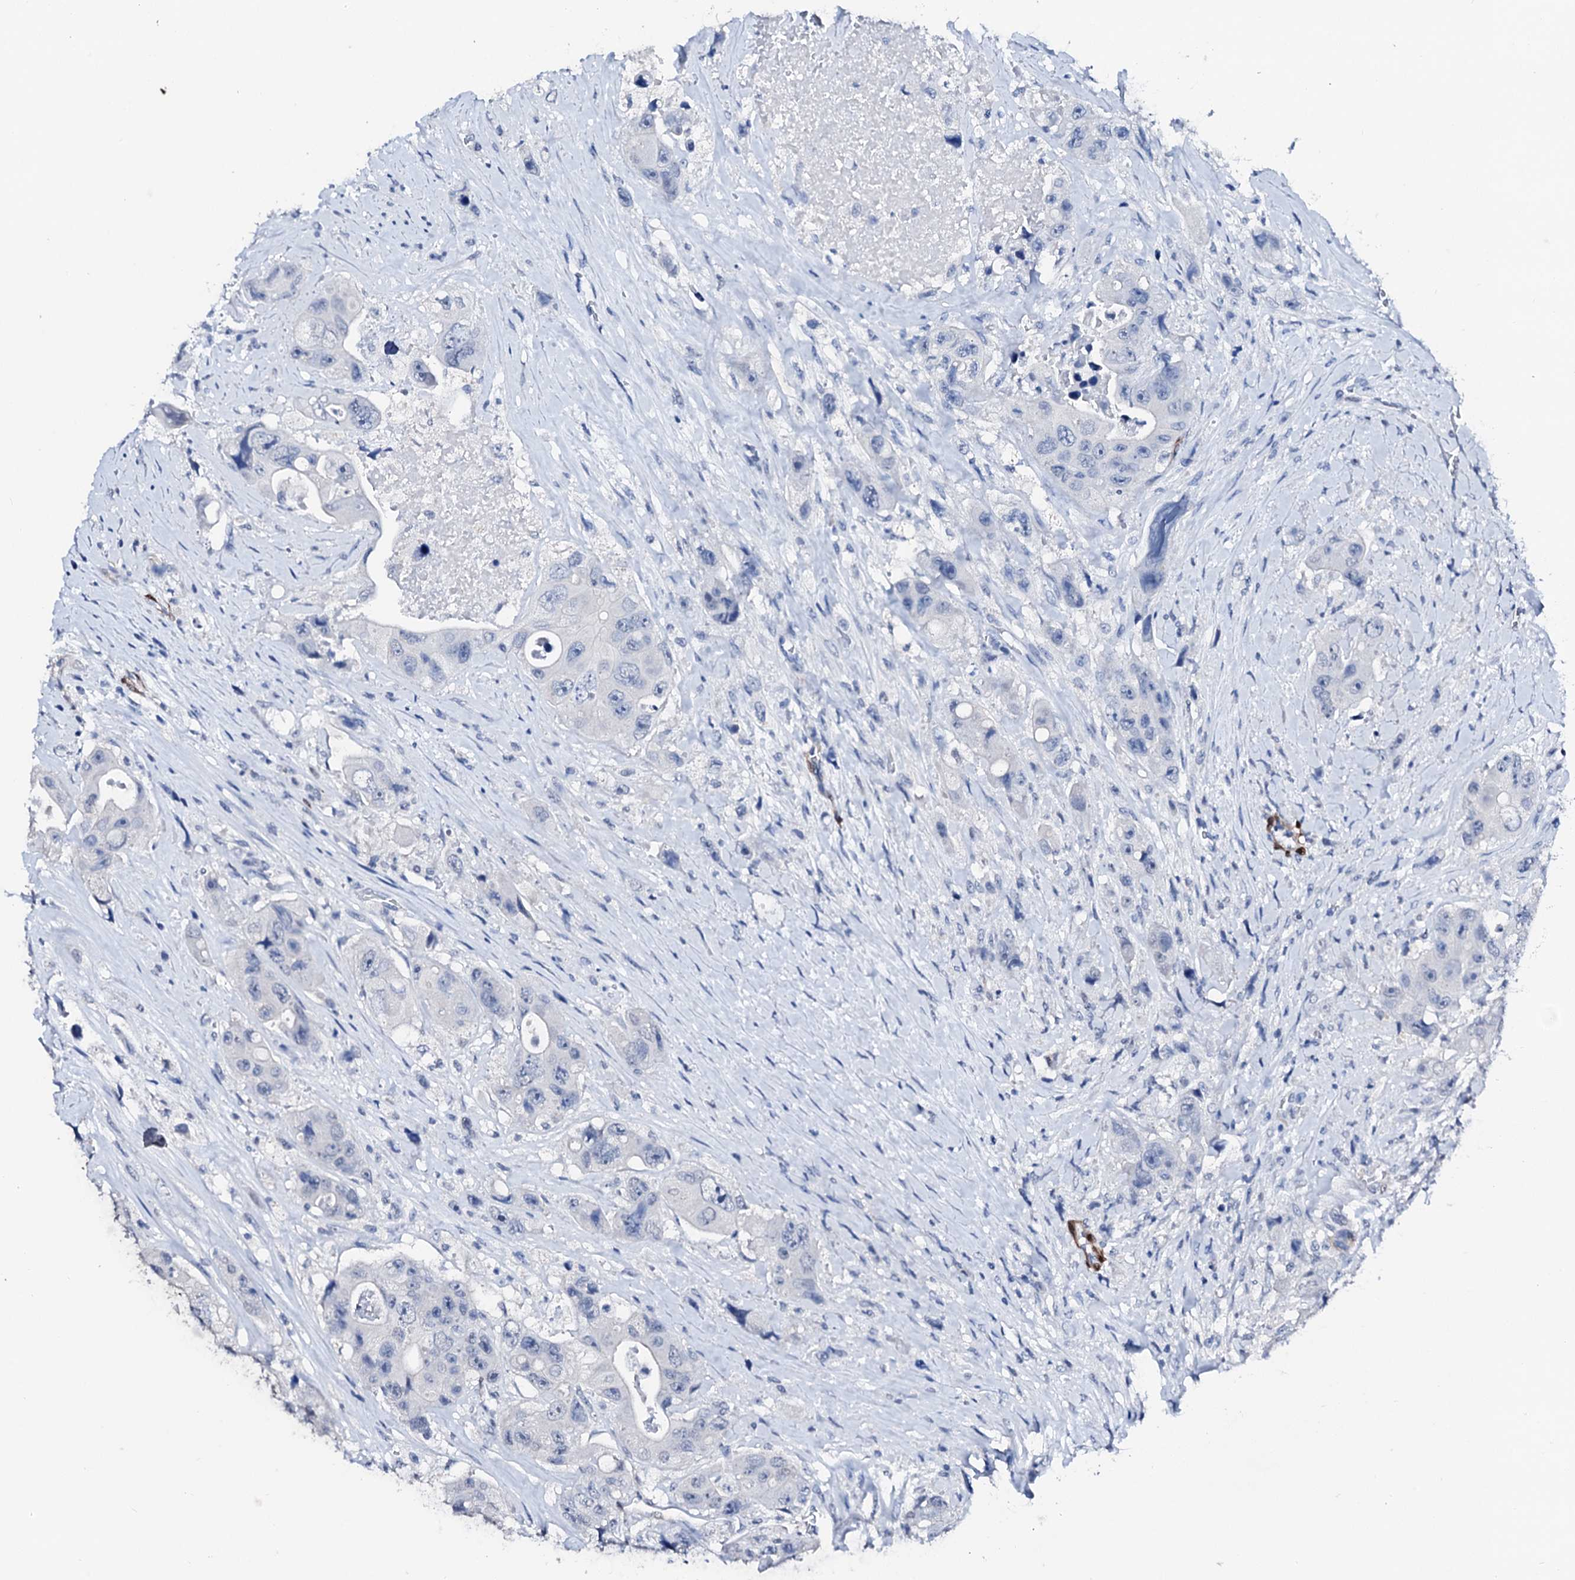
{"staining": {"intensity": "negative", "quantity": "none", "location": "none"}, "tissue": "colorectal cancer", "cell_type": "Tumor cells", "image_type": "cancer", "snomed": [{"axis": "morphology", "description": "Adenocarcinoma, NOS"}, {"axis": "topography", "description": "Colon"}], "caption": "The micrograph shows no significant expression in tumor cells of colorectal cancer (adenocarcinoma).", "gene": "NRIP2", "patient": {"sex": "female", "age": 46}}